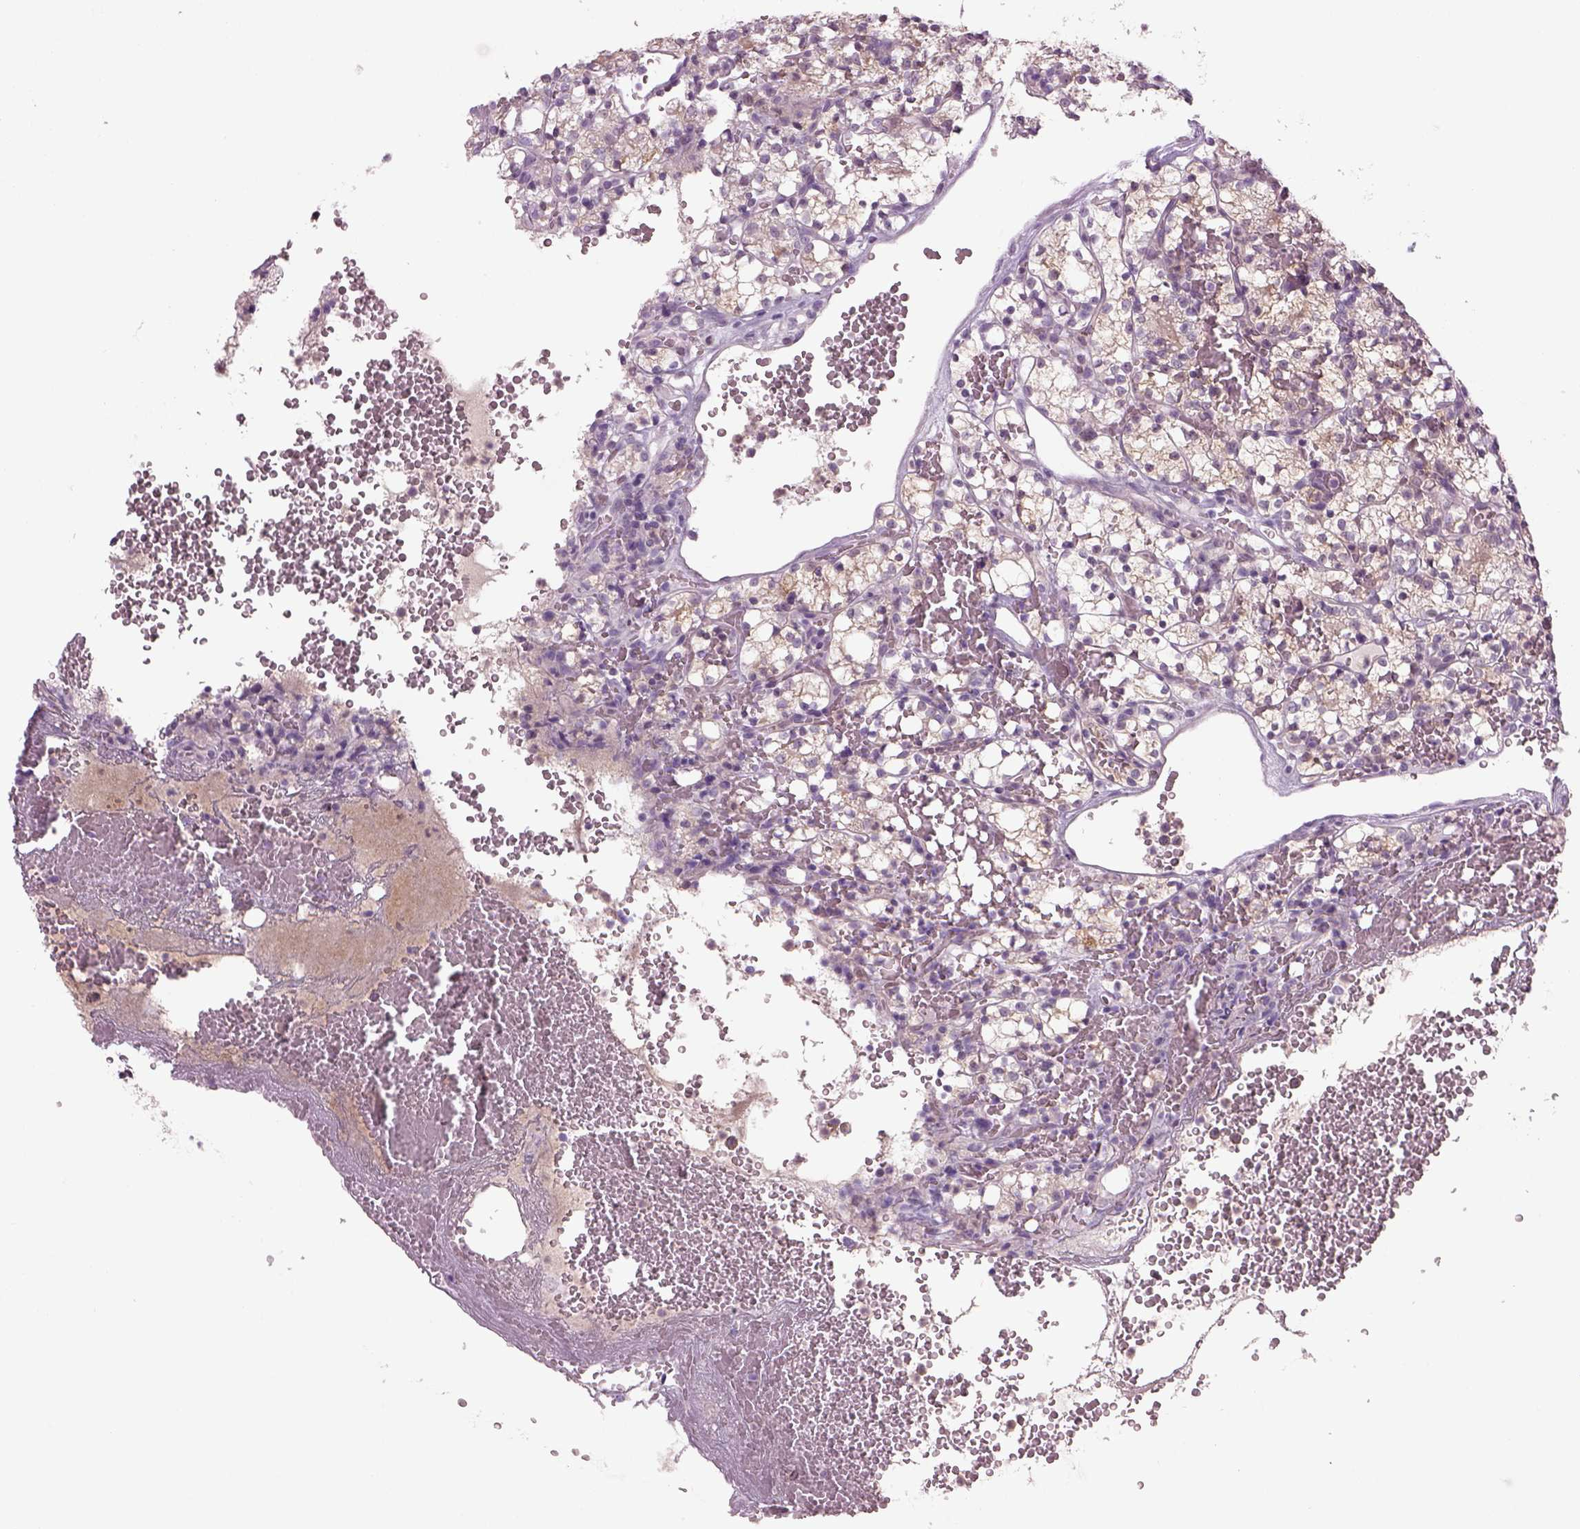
{"staining": {"intensity": "weak", "quantity": "<25%", "location": "cytoplasmic/membranous"}, "tissue": "renal cancer", "cell_type": "Tumor cells", "image_type": "cancer", "snomed": [{"axis": "morphology", "description": "Adenocarcinoma, NOS"}, {"axis": "topography", "description": "Kidney"}], "caption": "Immunohistochemistry of human renal cancer (adenocarcinoma) exhibits no staining in tumor cells.", "gene": "MDH1B", "patient": {"sex": "female", "age": 69}}